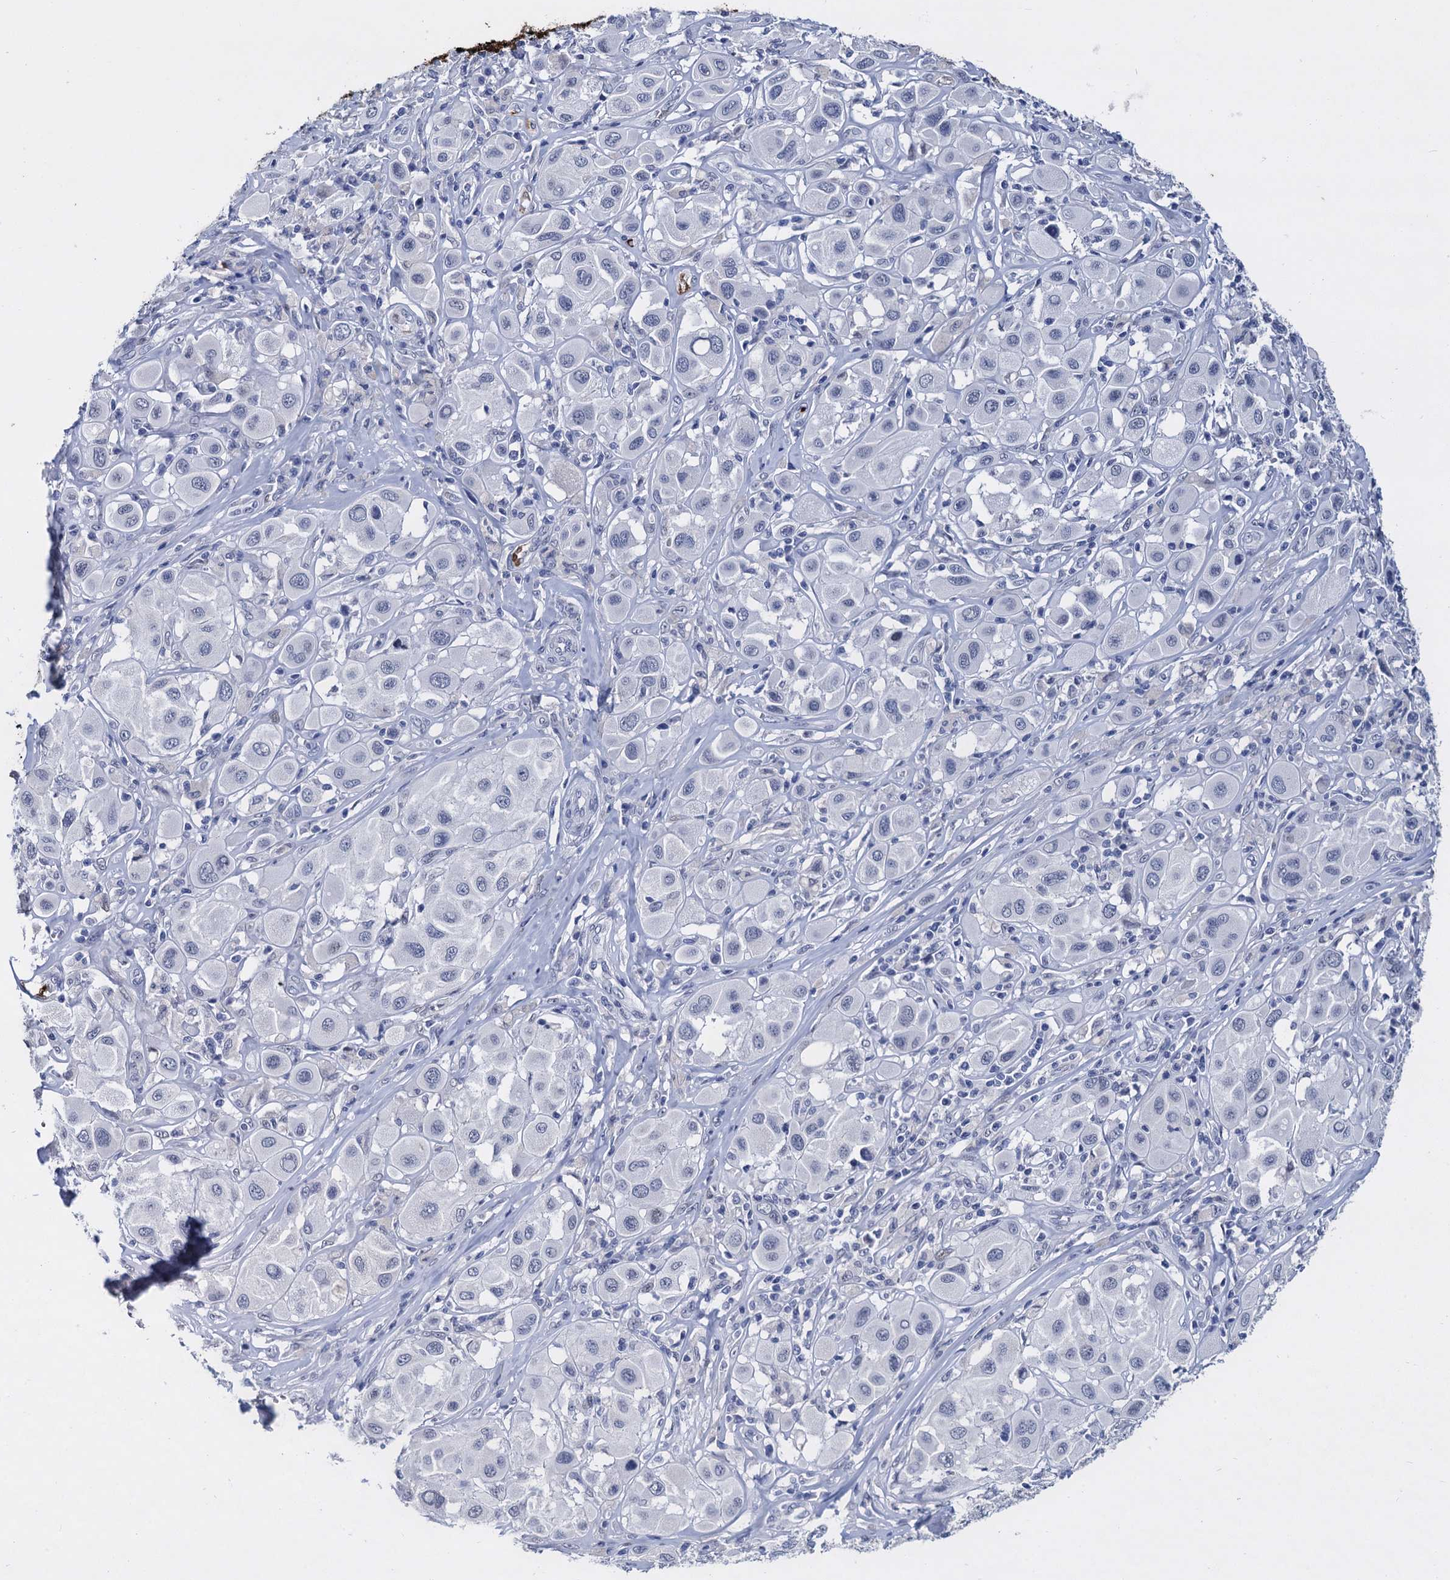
{"staining": {"intensity": "negative", "quantity": "none", "location": "none"}, "tissue": "melanoma", "cell_type": "Tumor cells", "image_type": "cancer", "snomed": [{"axis": "morphology", "description": "Malignant melanoma, Metastatic site"}, {"axis": "topography", "description": "Skin"}], "caption": "An IHC micrograph of malignant melanoma (metastatic site) is shown. There is no staining in tumor cells of malignant melanoma (metastatic site).", "gene": "MAGEA4", "patient": {"sex": "male", "age": 41}}